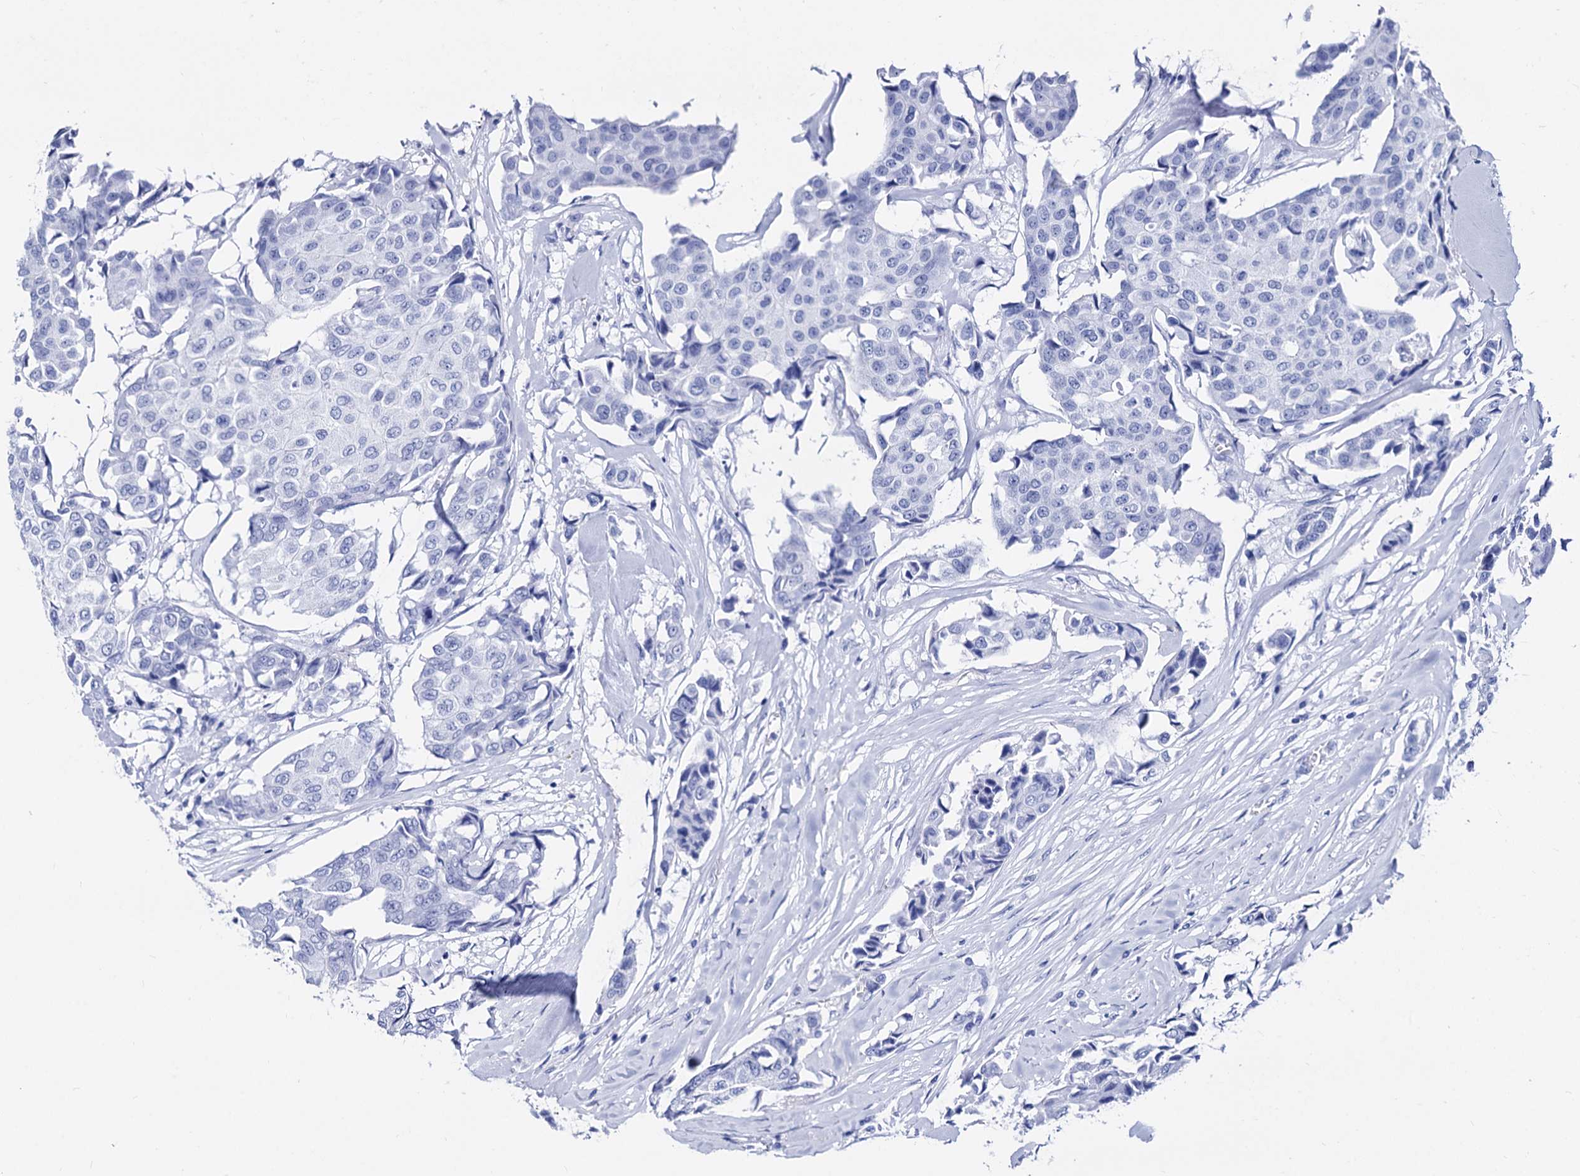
{"staining": {"intensity": "negative", "quantity": "none", "location": "none"}, "tissue": "breast cancer", "cell_type": "Tumor cells", "image_type": "cancer", "snomed": [{"axis": "morphology", "description": "Duct carcinoma"}, {"axis": "topography", "description": "Breast"}], "caption": "A high-resolution photomicrograph shows immunohistochemistry staining of breast cancer, which demonstrates no significant staining in tumor cells.", "gene": "WDR11", "patient": {"sex": "female", "age": 80}}